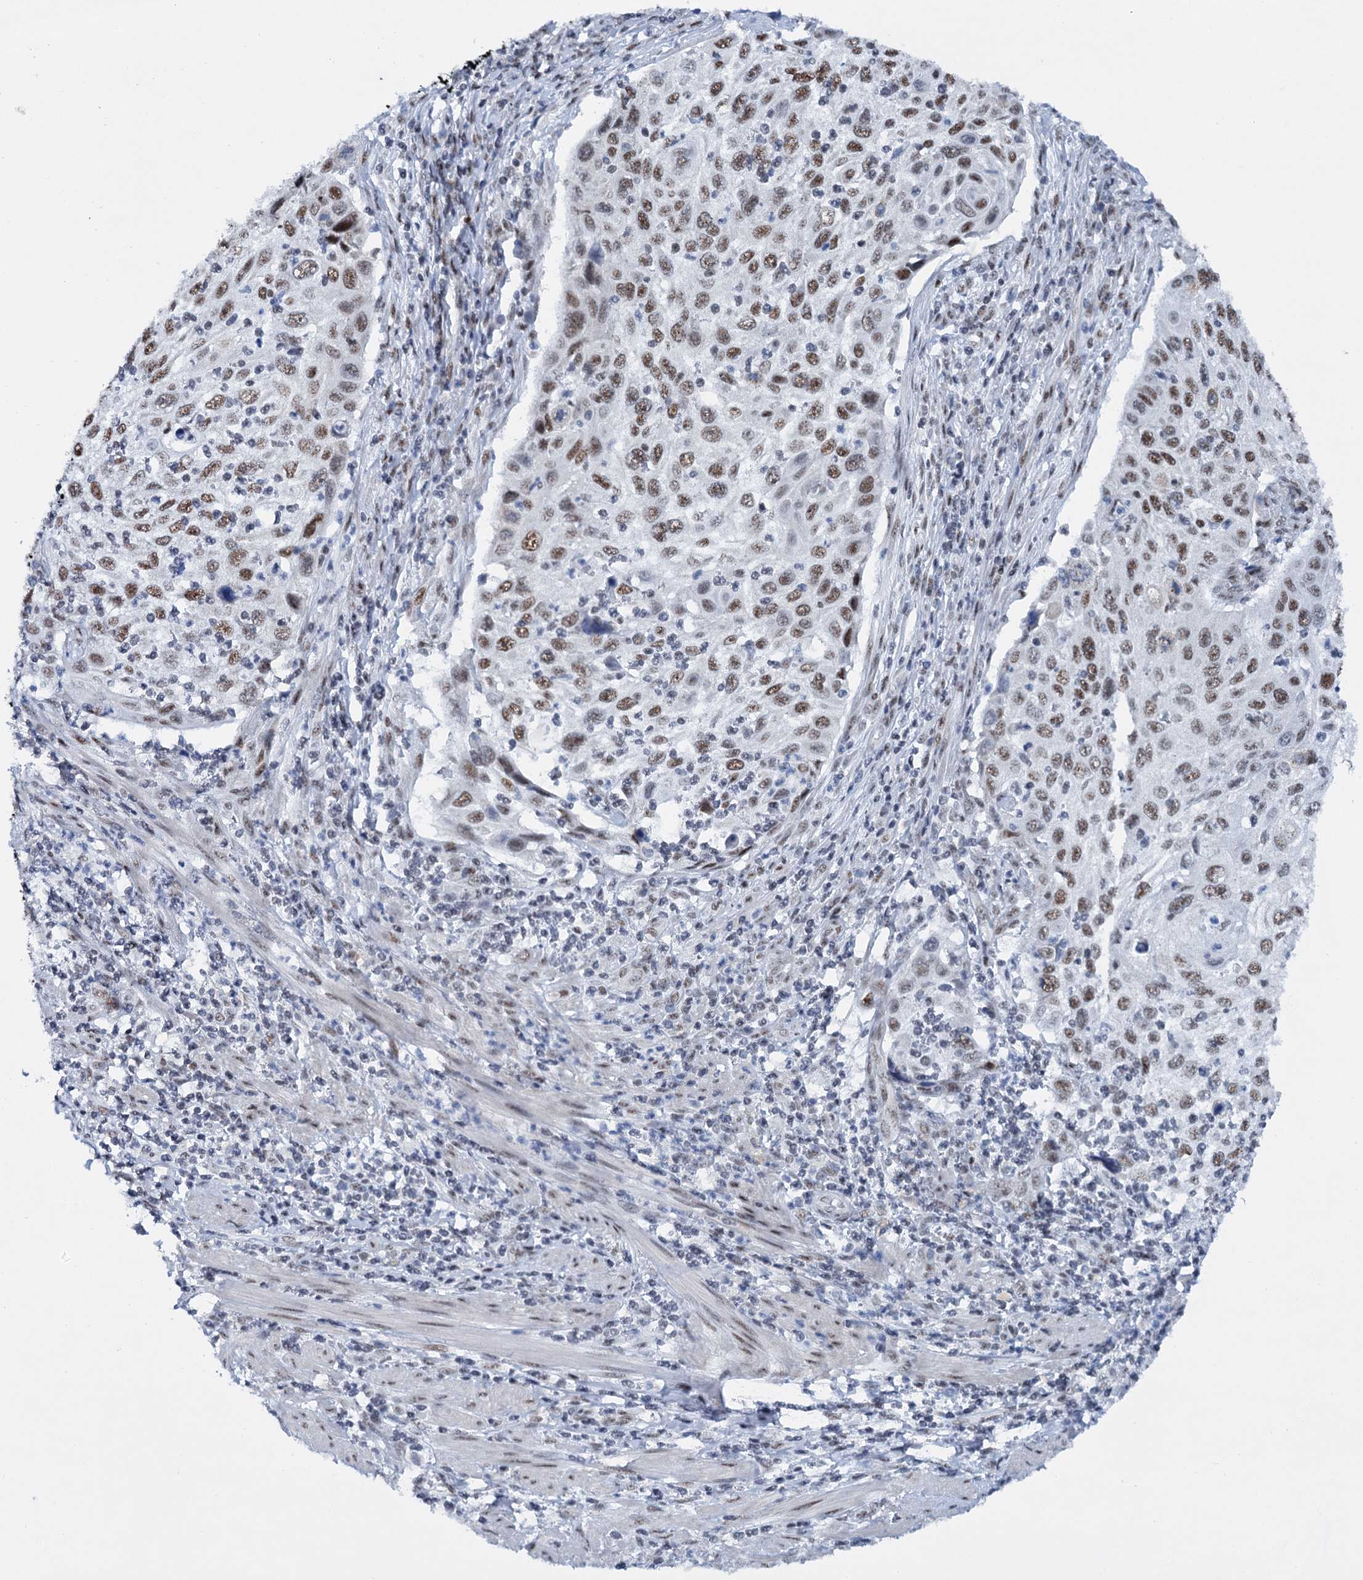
{"staining": {"intensity": "moderate", "quantity": ">75%", "location": "nuclear"}, "tissue": "cervical cancer", "cell_type": "Tumor cells", "image_type": "cancer", "snomed": [{"axis": "morphology", "description": "Squamous cell carcinoma, NOS"}, {"axis": "topography", "description": "Cervix"}], "caption": "DAB (3,3'-diaminobenzidine) immunohistochemical staining of human squamous cell carcinoma (cervical) exhibits moderate nuclear protein staining in approximately >75% of tumor cells.", "gene": "SREK1", "patient": {"sex": "female", "age": 70}}